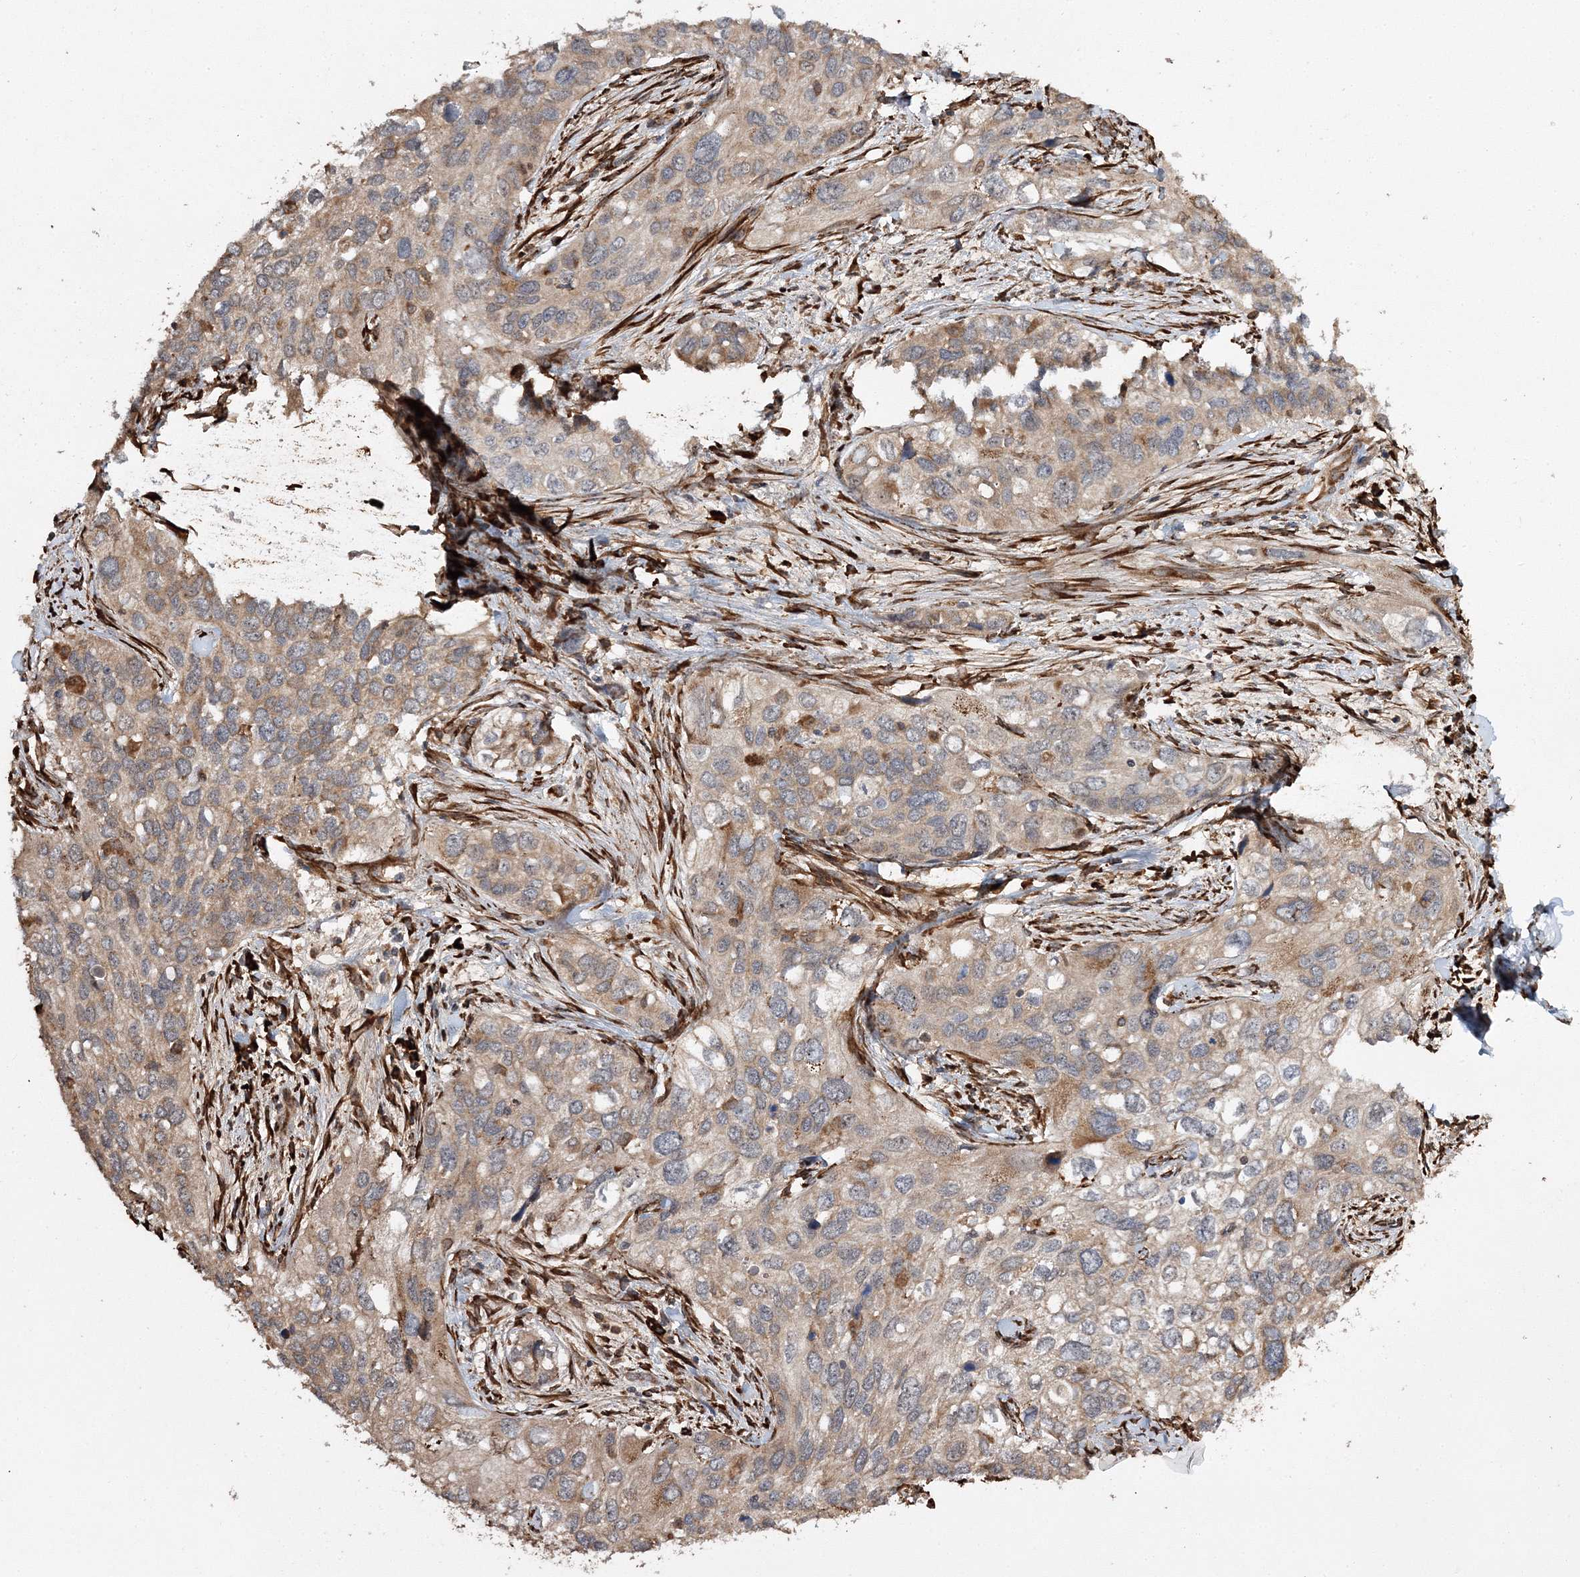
{"staining": {"intensity": "moderate", "quantity": "<25%", "location": "cytoplasmic/membranous"}, "tissue": "cervical cancer", "cell_type": "Tumor cells", "image_type": "cancer", "snomed": [{"axis": "morphology", "description": "Squamous cell carcinoma, NOS"}, {"axis": "topography", "description": "Cervix"}], "caption": "Squamous cell carcinoma (cervical) stained with immunohistochemistry (IHC) shows moderate cytoplasmic/membranous positivity in about <25% of tumor cells.", "gene": "SCRN3", "patient": {"sex": "female", "age": 55}}